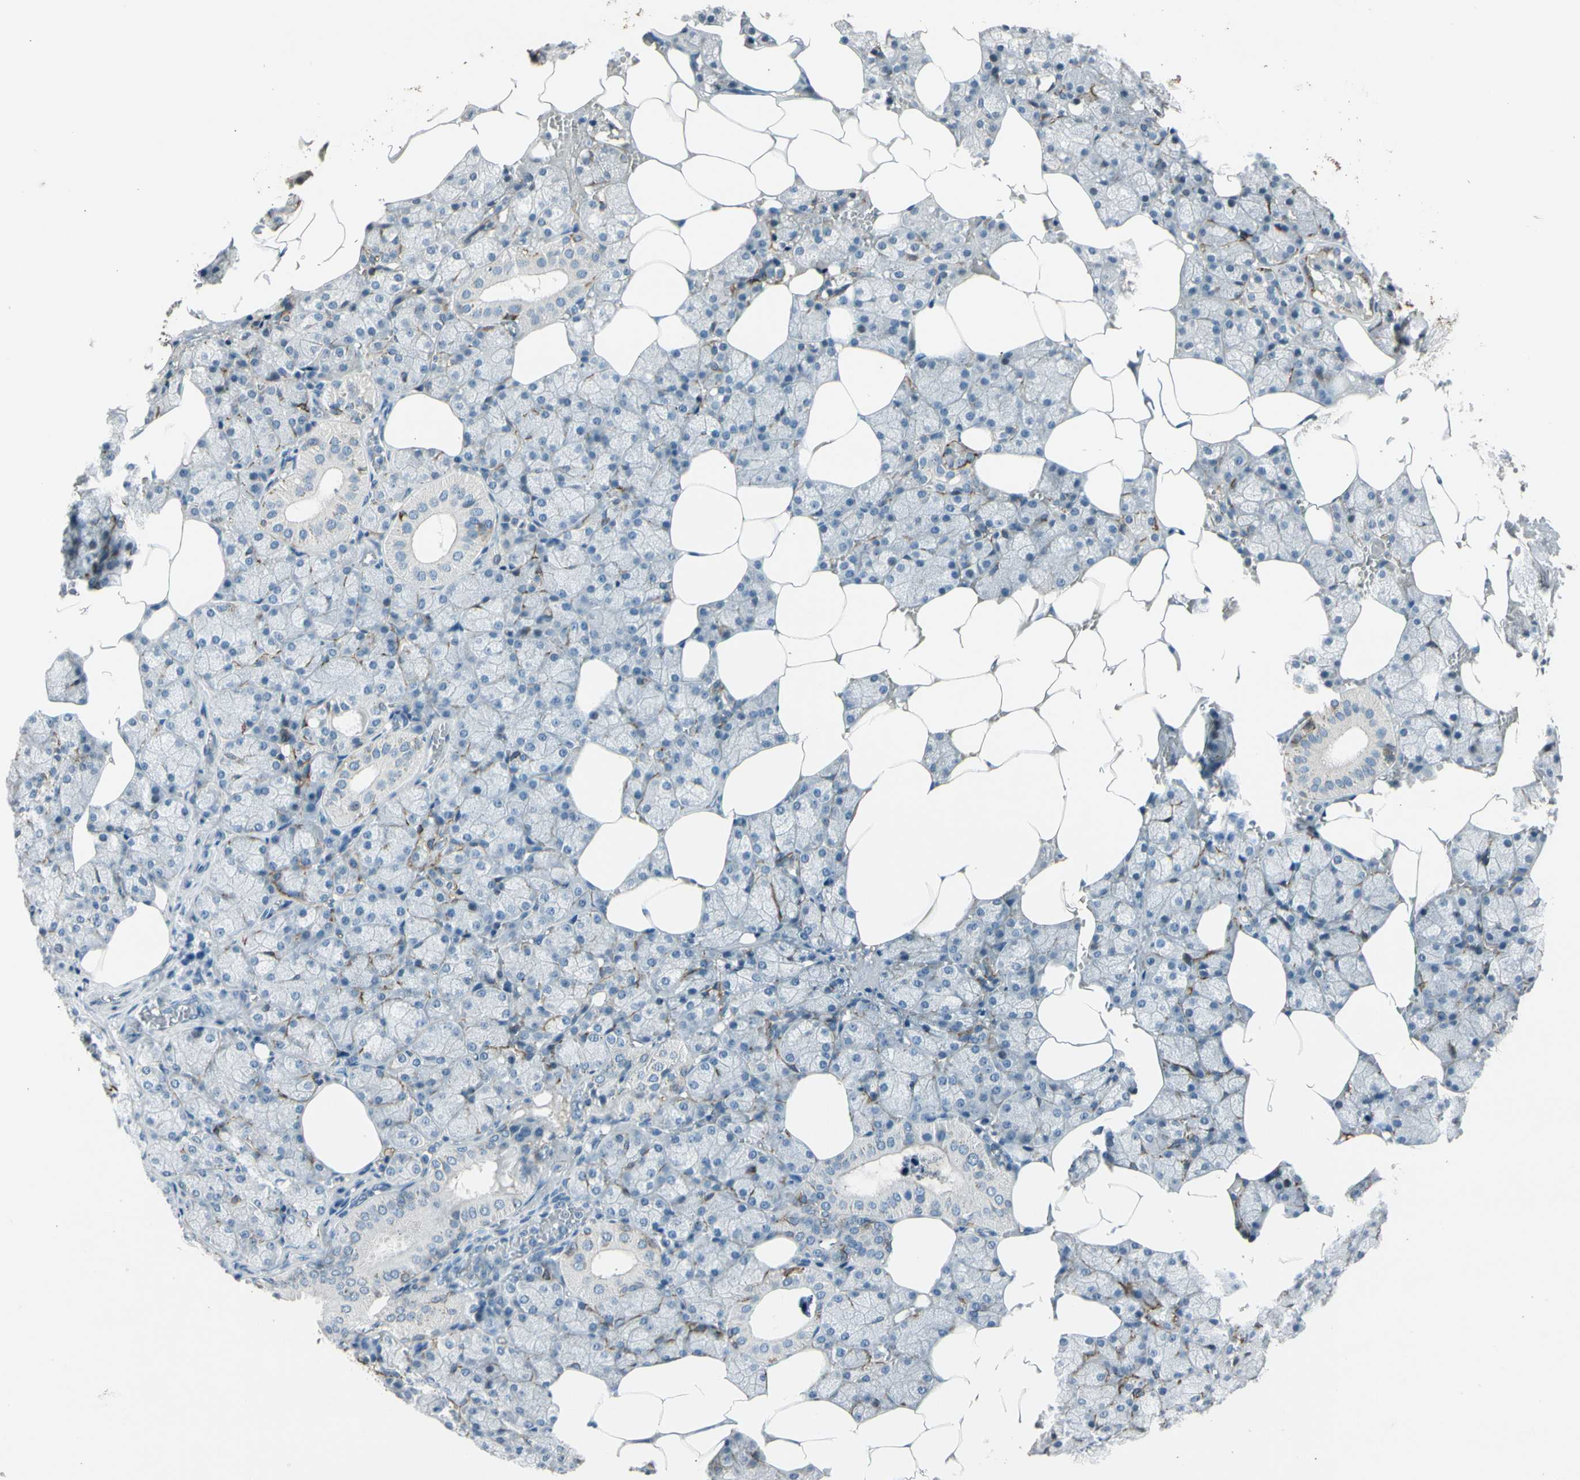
{"staining": {"intensity": "negative", "quantity": "none", "location": "none"}, "tissue": "salivary gland", "cell_type": "Glandular cells", "image_type": "normal", "snomed": [{"axis": "morphology", "description": "Normal tissue, NOS"}, {"axis": "topography", "description": "Salivary gland"}], "caption": "Micrograph shows no significant protein positivity in glandular cells of unremarkable salivary gland.", "gene": "PDPN", "patient": {"sex": "male", "age": 62}}